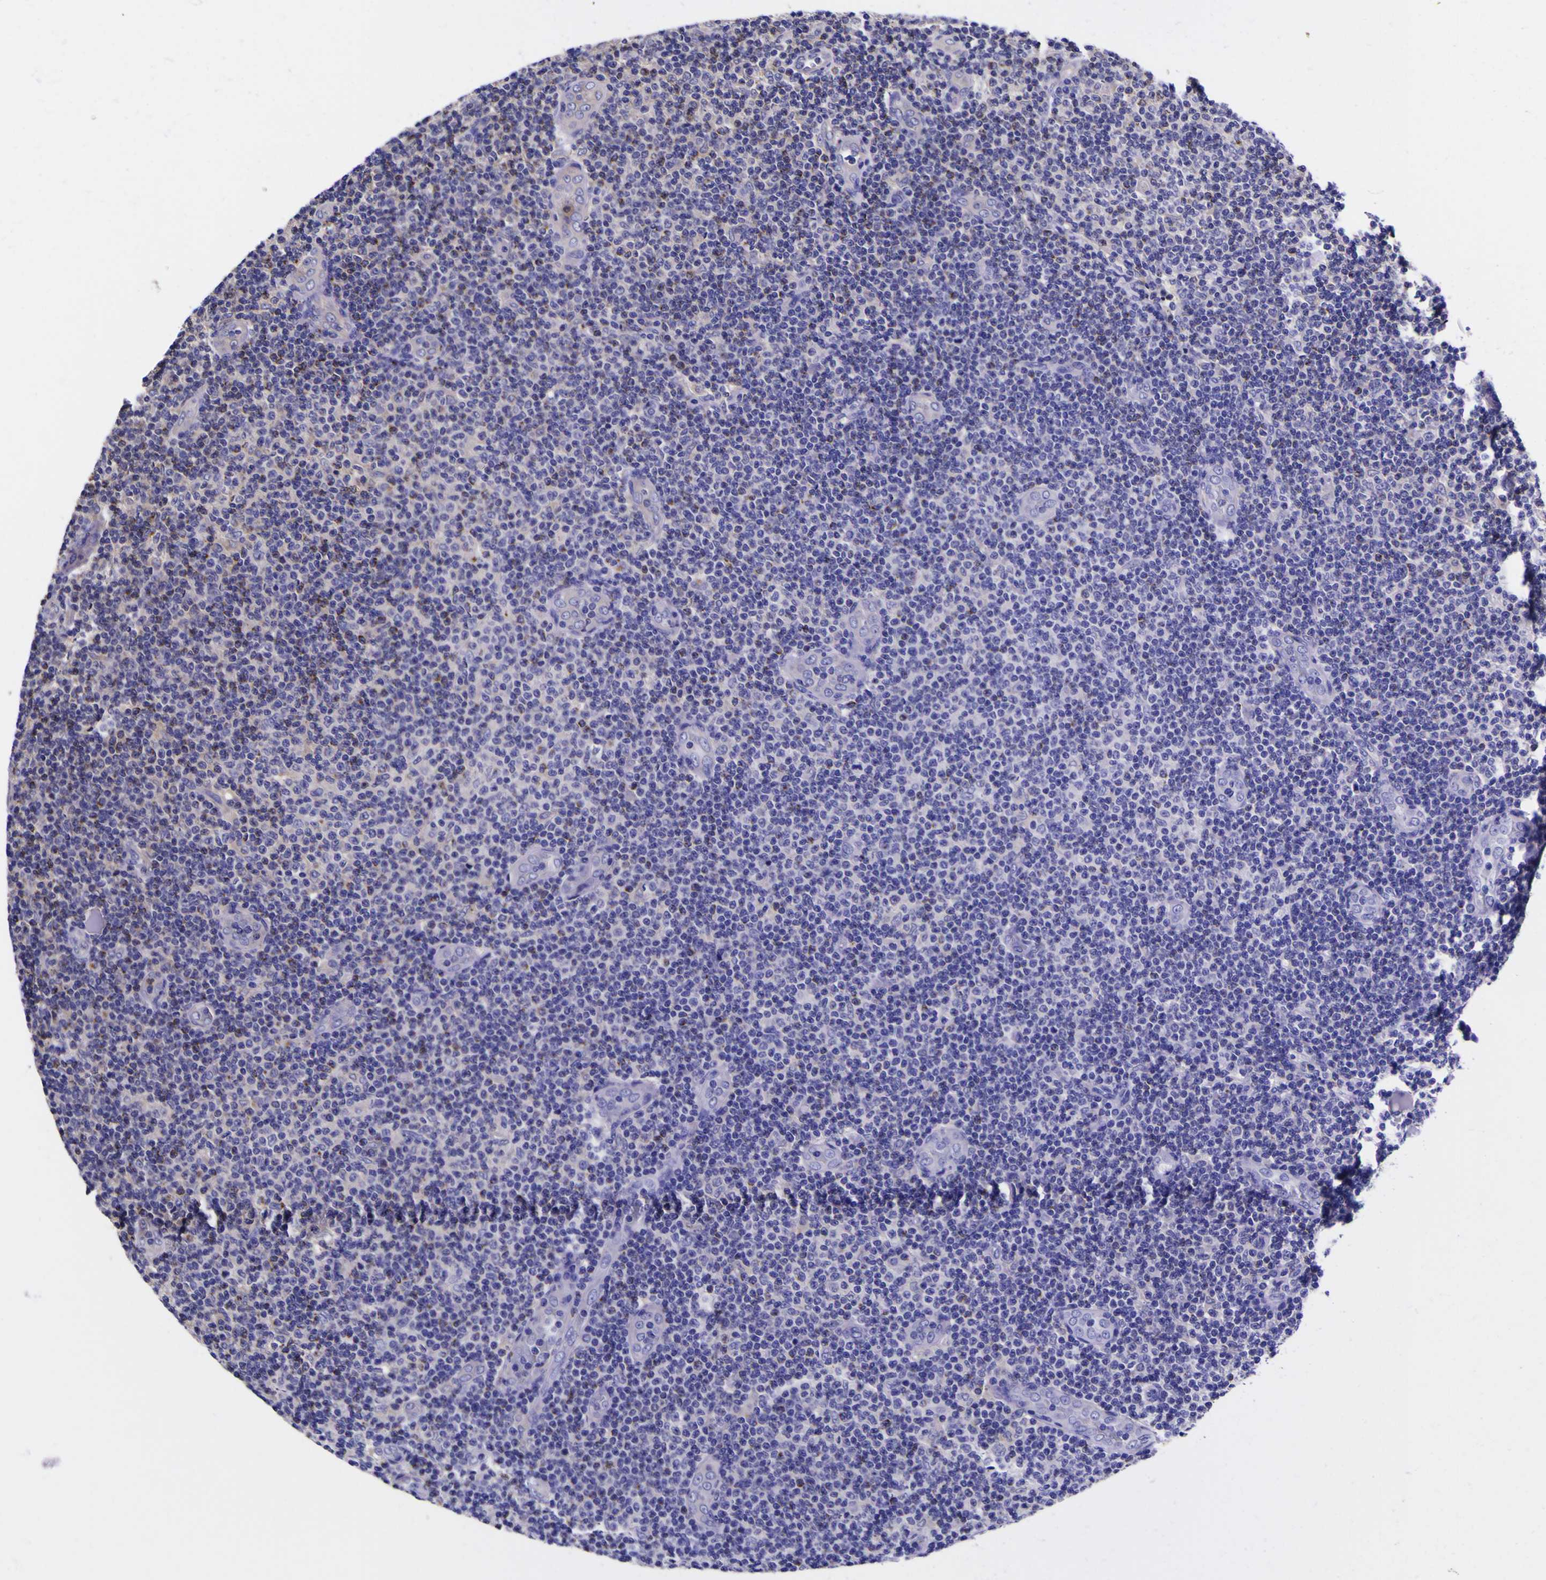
{"staining": {"intensity": "negative", "quantity": "none", "location": "none"}, "tissue": "lymphoma", "cell_type": "Tumor cells", "image_type": "cancer", "snomed": [{"axis": "morphology", "description": "Malignant lymphoma, non-Hodgkin's type, Low grade"}, {"axis": "topography", "description": "Lymph node"}], "caption": "This is an IHC image of low-grade malignant lymphoma, non-Hodgkin's type. There is no staining in tumor cells.", "gene": "MAPK14", "patient": {"sex": "male", "age": 83}}